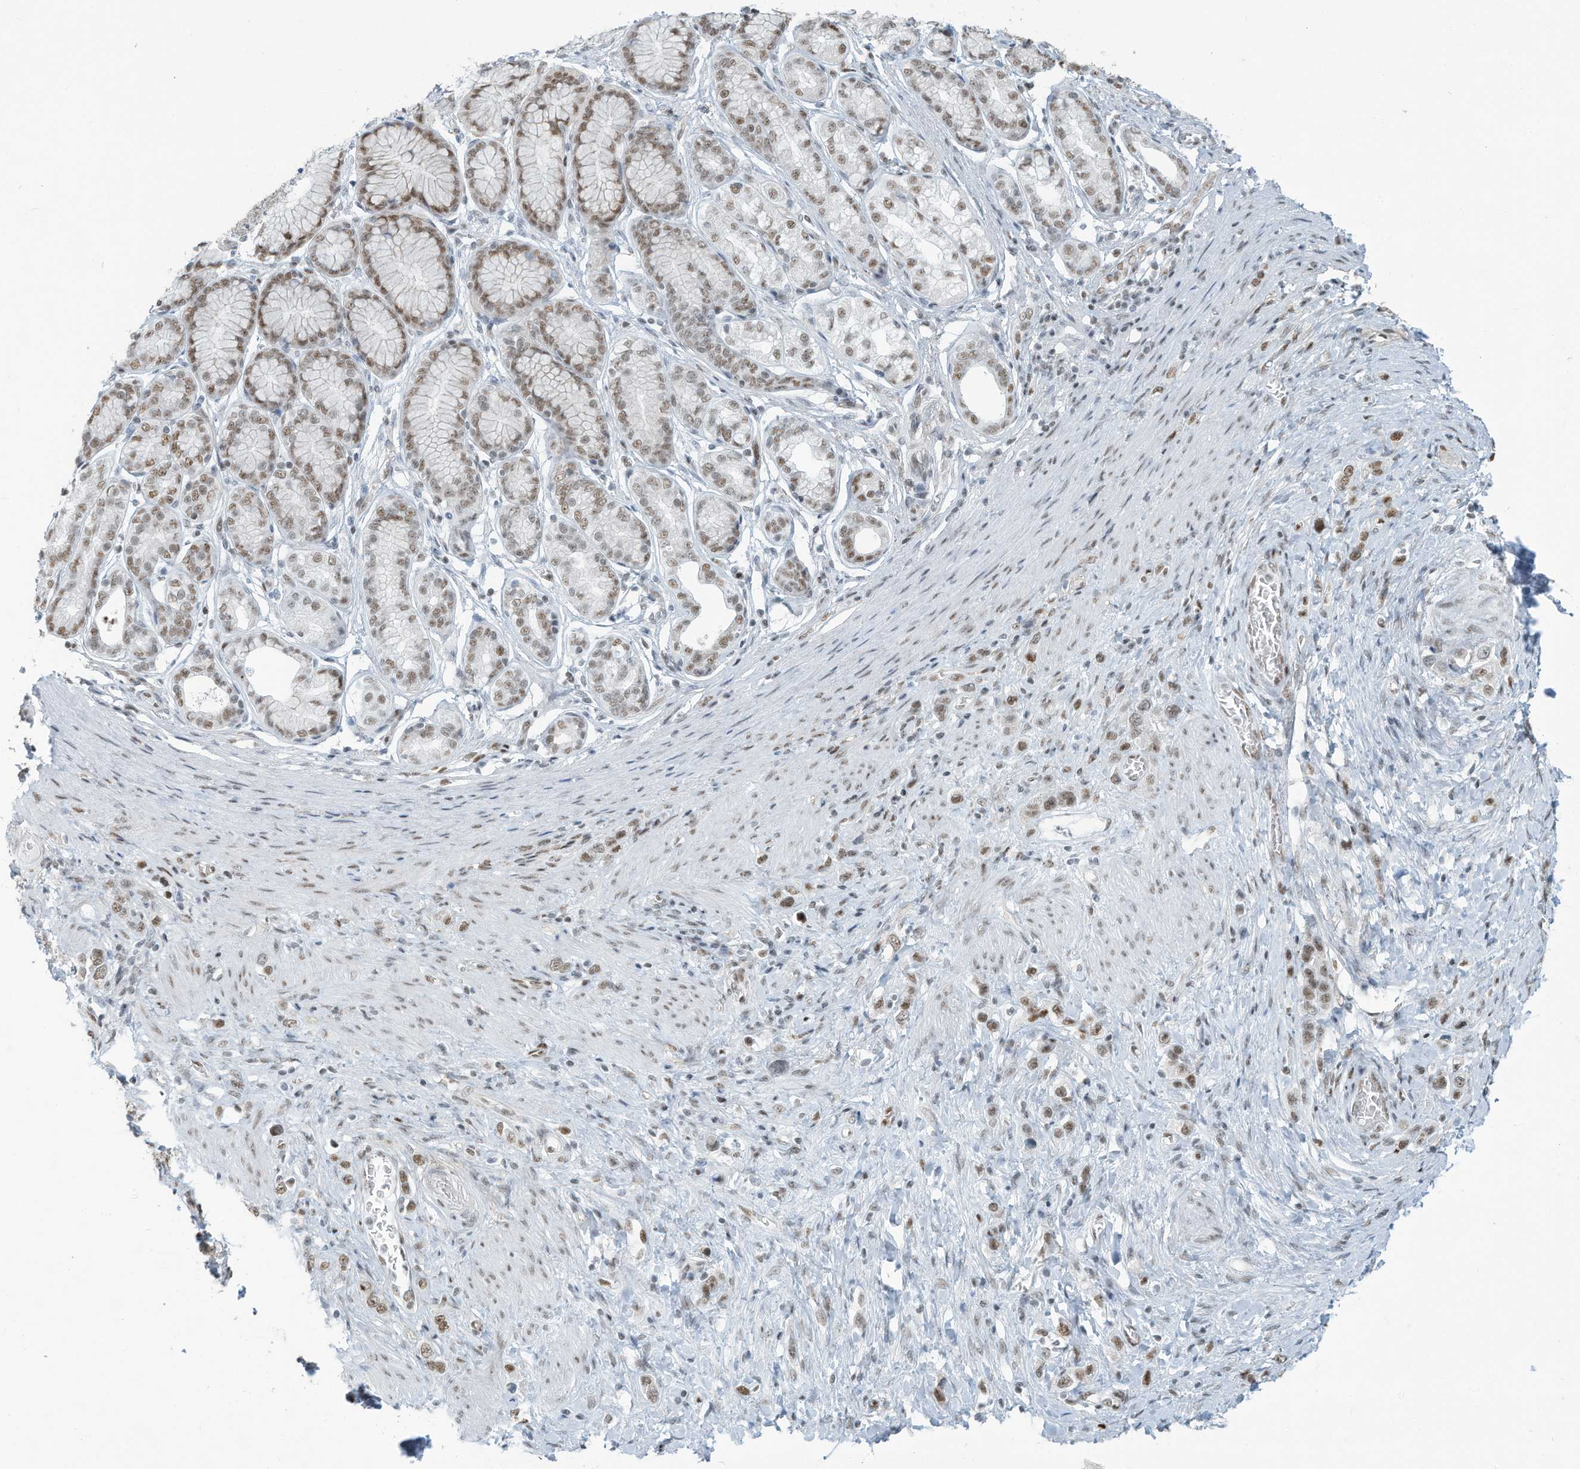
{"staining": {"intensity": "moderate", "quantity": ">75%", "location": "nuclear"}, "tissue": "stomach cancer", "cell_type": "Tumor cells", "image_type": "cancer", "snomed": [{"axis": "morphology", "description": "Normal tissue, NOS"}, {"axis": "morphology", "description": "Adenocarcinoma, NOS"}, {"axis": "topography", "description": "Stomach, upper"}, {"axis": "topography", "description": "Stomach"}], "caption": "Immunohistochemistry of stomach cancer (adenocarcinoma) shows medium levels of moderate nuclear positivity in about >75% of tumor cells.", "gene": "SARNP", "patient": {"sex": "female", "age": 65}}